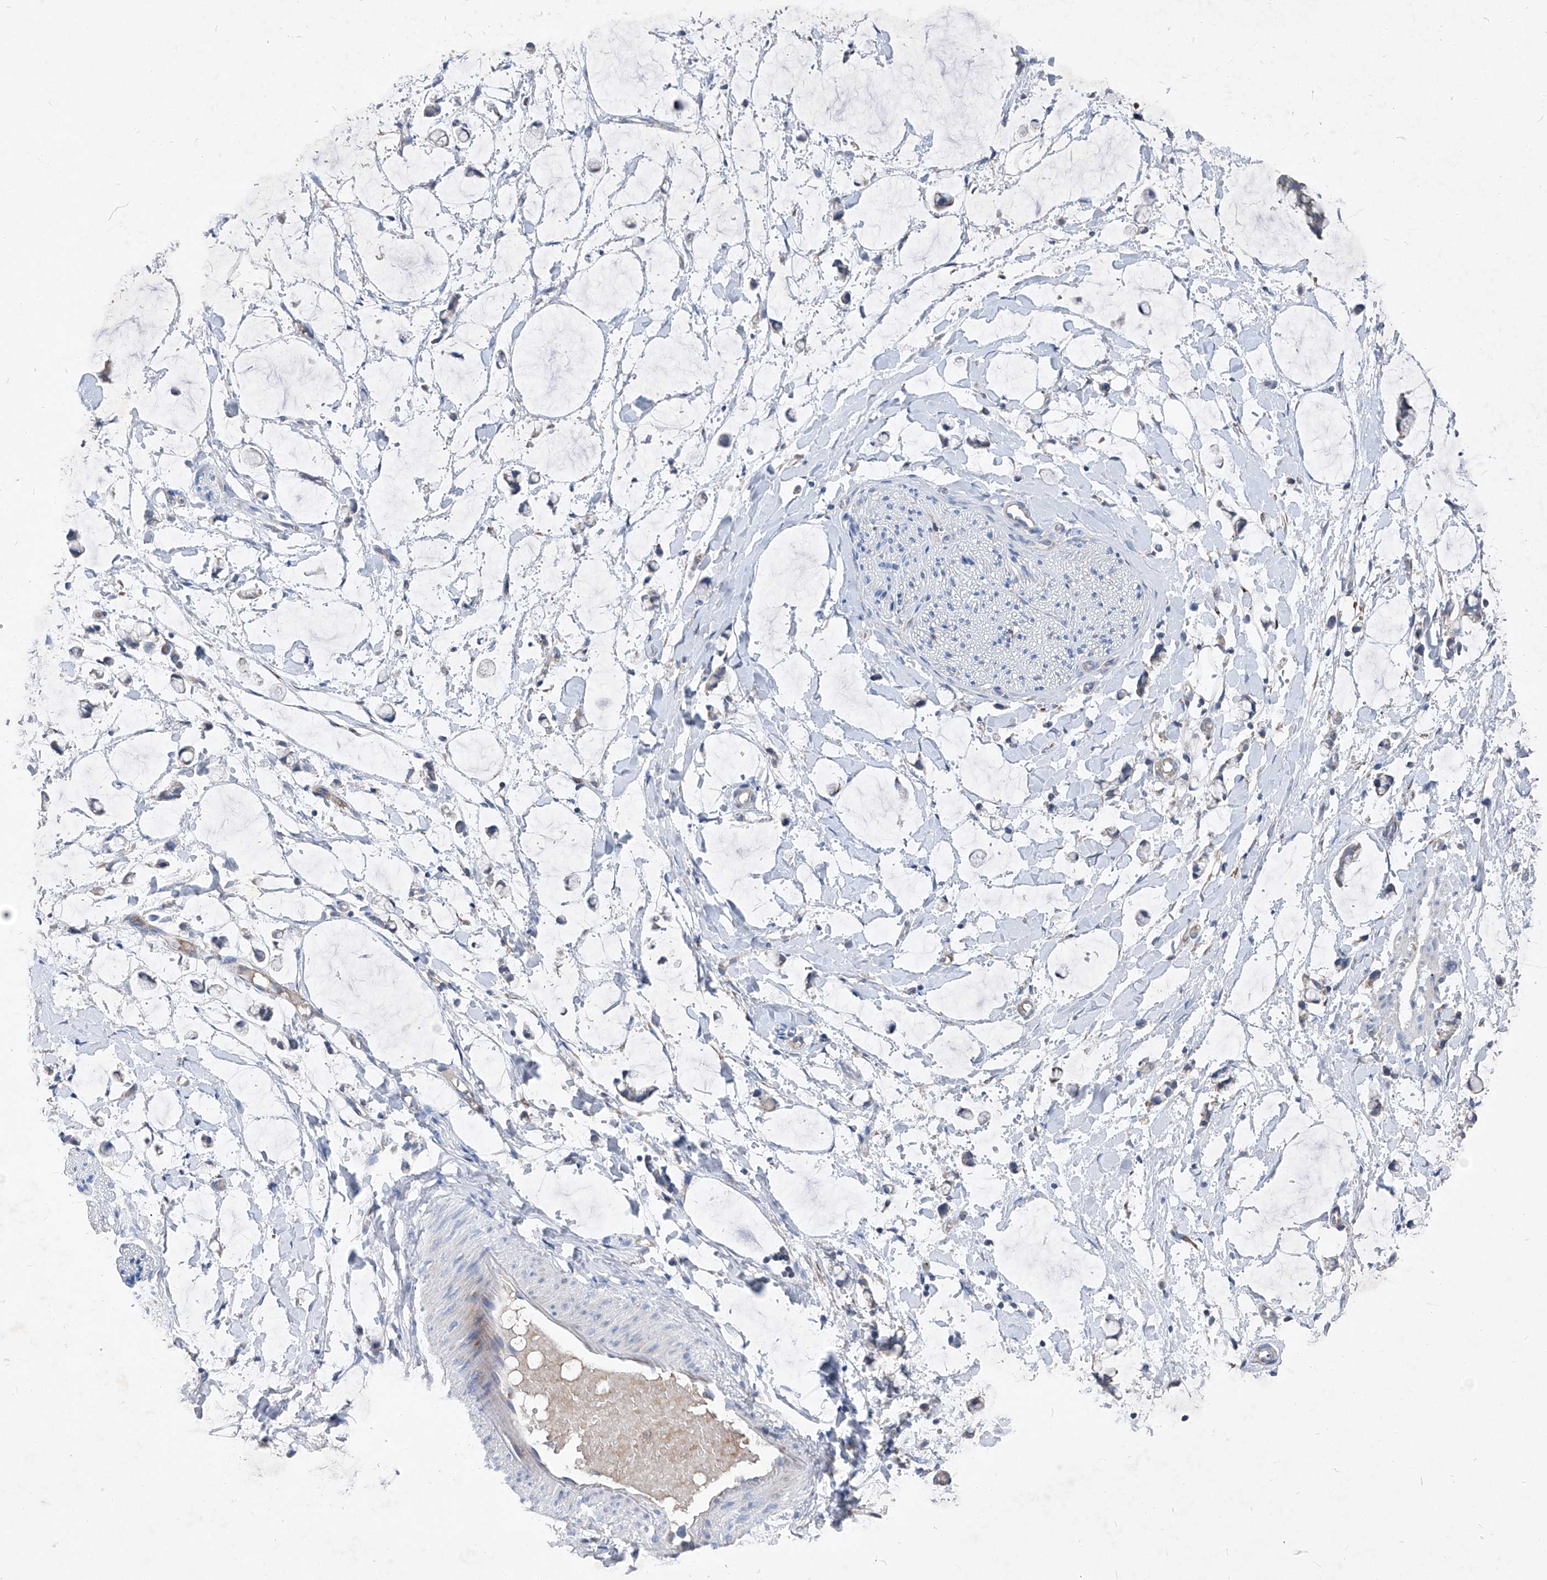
{"staining": {"intensity": "negative", "quantity": "none", "location": "none"}, "tissue": "adipose tissue", "cell_type": "Adipocytes", "image_type": "normal", "snomed": [{"axis": "morphology", "description": "Normal tissue, NOS"}, {"axis": "morphology", "description": "Adenocarcinoma, NOS"}, {"axis": "topography", "description": "Colon"}, {"axis": "topography", "description": "Peripheral nerve tissue"}], "caption": "This is a photomicrograph of immunohistochemistry staining of unremarkable adipose tissue, which shows no positivity in adipocytes.", "gene": "IFI27", "patient": {"sex": "male", "age": 14}}